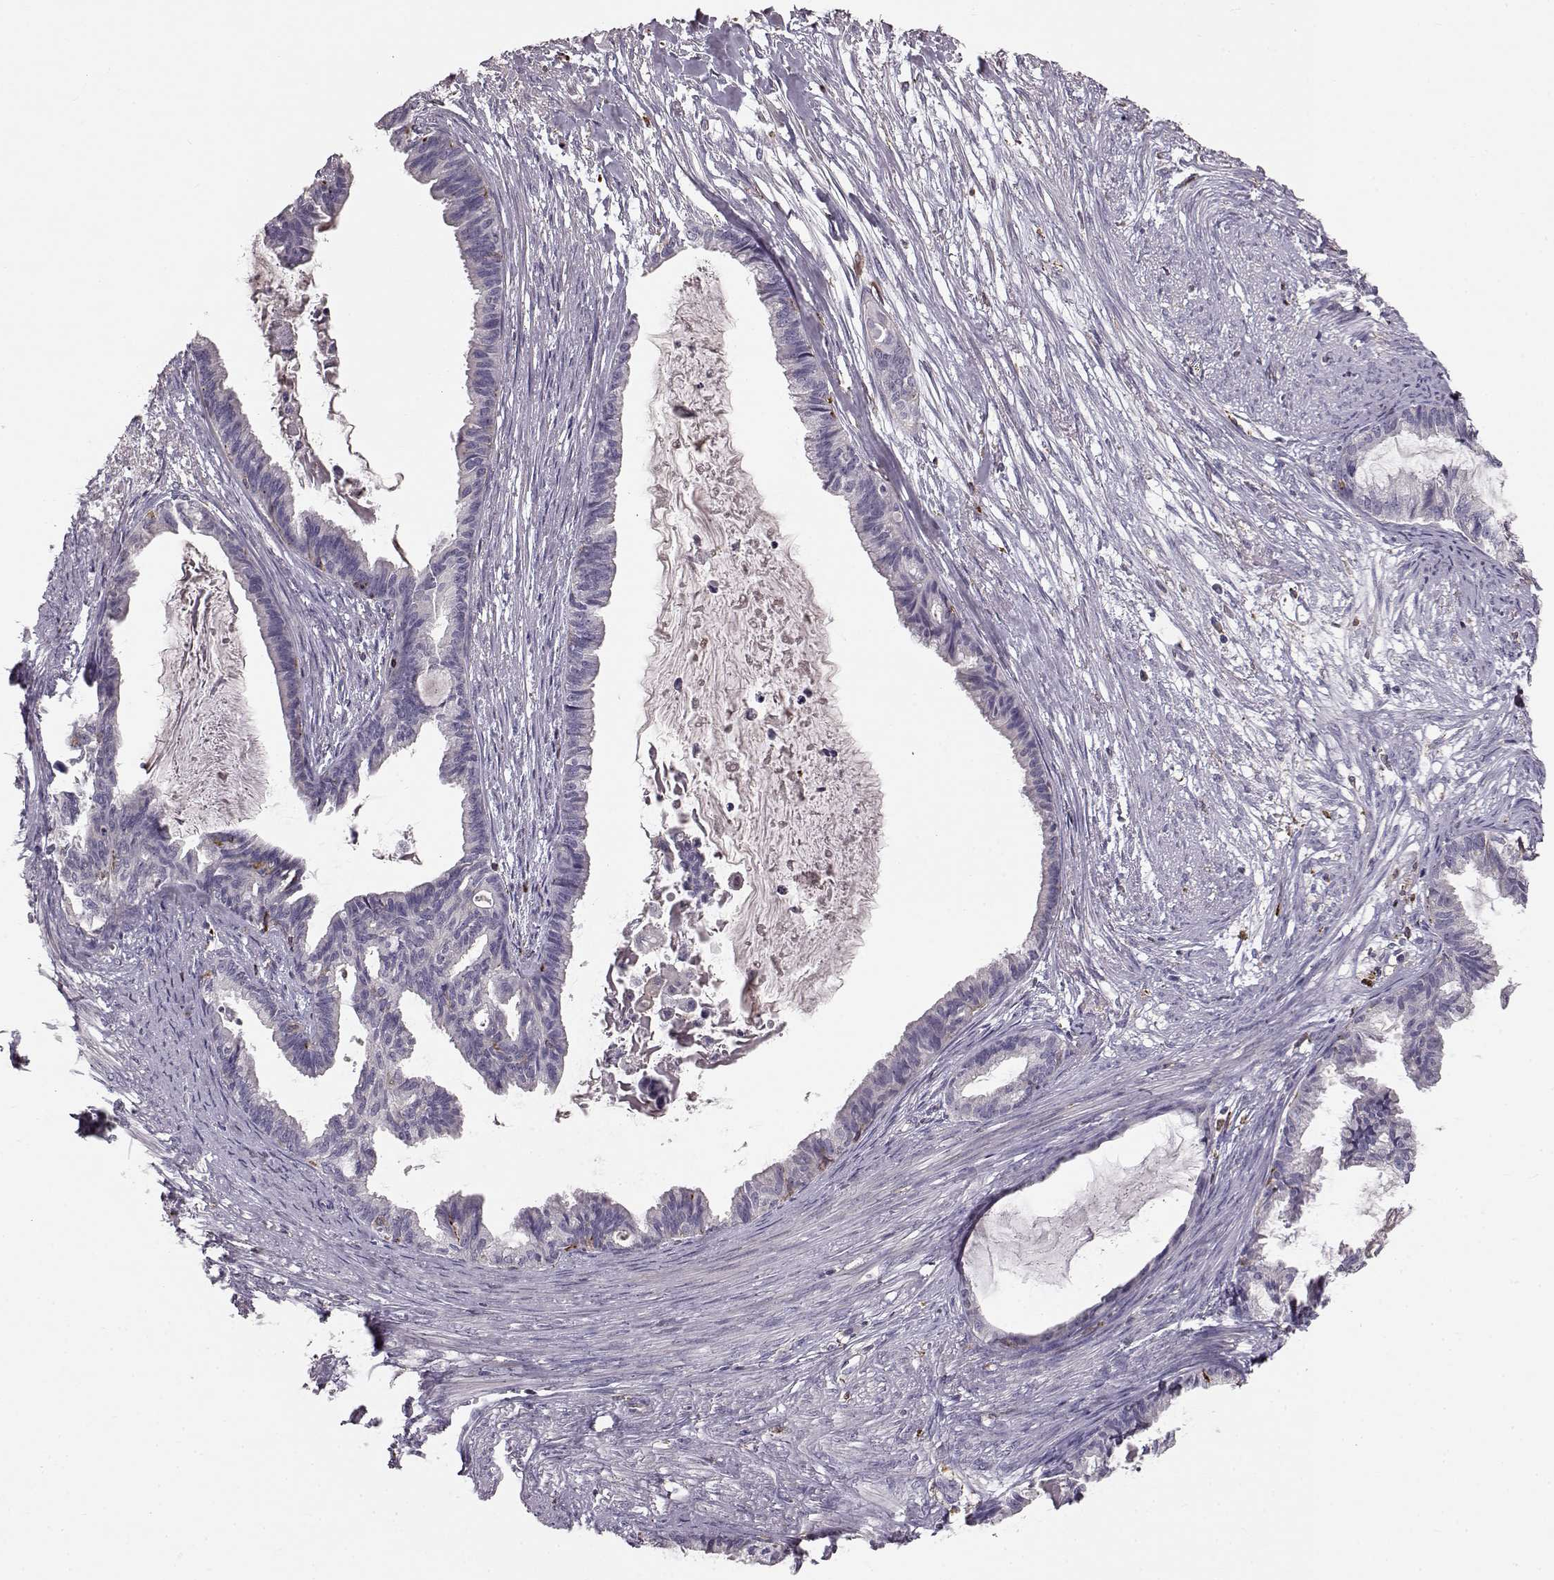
{"staining": {"intensity": "negative", "quantity": "none", "location": "none"}, "tissue": "endometrial cancer", "cell_type": "Tumor cells", "image_type": "cancer", "snomed": [{"axis": "morphology", "description": "Adenocarcinoma, NOS"}, {"axis": "topography", "description": "Endometrium"}], "caption": "A high-resolution micrograph shows immunohistochemistry staining of adenocarcinoma (endometrial), which reveals no significant positivity in tumor cells.", "gene": "CCNF", "patient": {"sex": "female", "age": 86}}